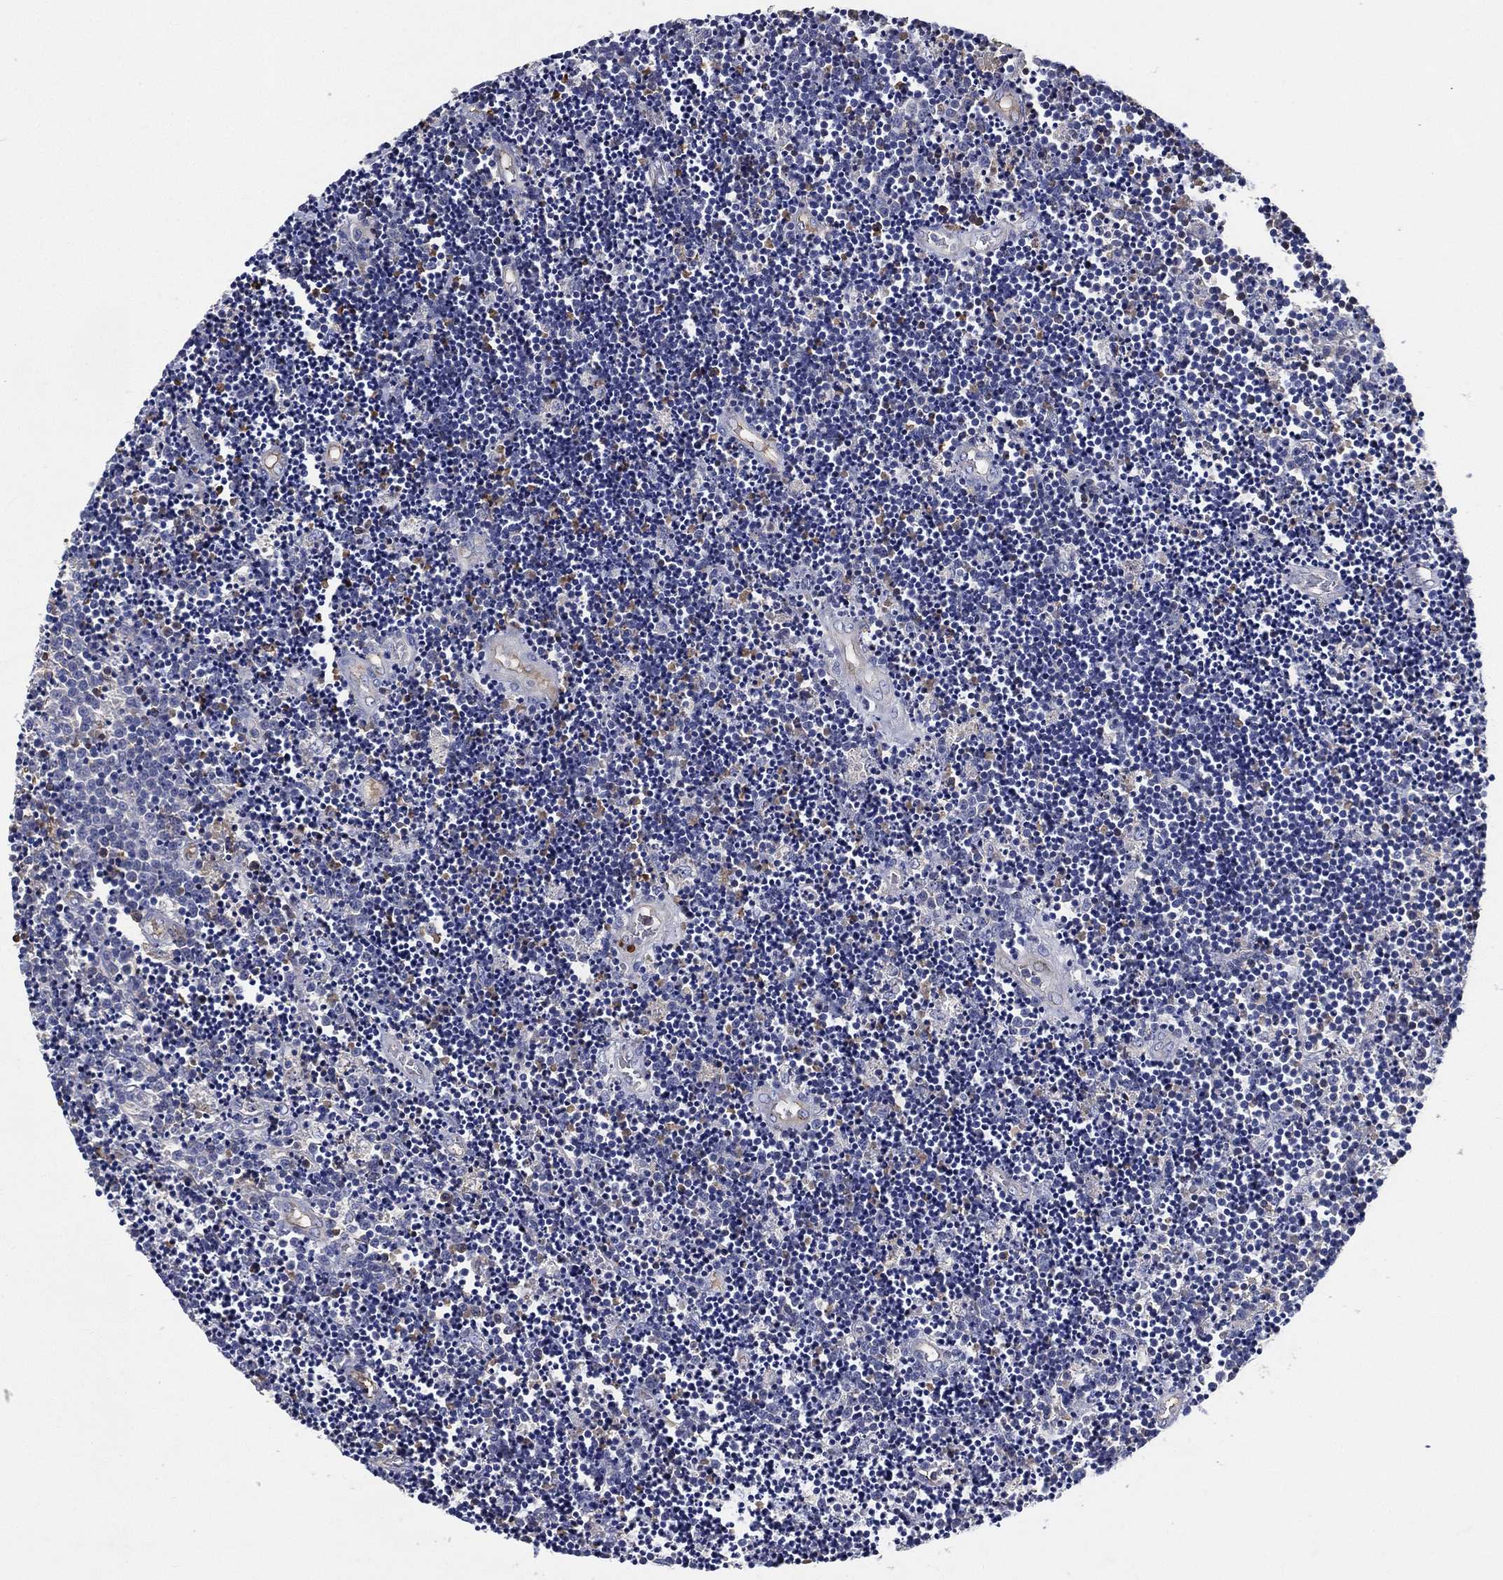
{"staining": {"intensity": "negative", "quantity": "none", "location": "none"}, "tissue": "lymphoma", "cell_type": "Tumor cells", "image_type": "cancer", "snomed": [{"axis": "morphology", "description": "Malignant lymphoma, non-Hodgkin's type, Low grade"}, {"axis": "topography", "description": "Brain"}], "caption": "DAB immunohistochemical staining of human malignant lymphoma, non-Hodgkin's type (low-grade) demonstrates no significant positivity in tumor cells.", "gene": "TMPRSS11D", "patient": {"sex": "female", "age": 66}}